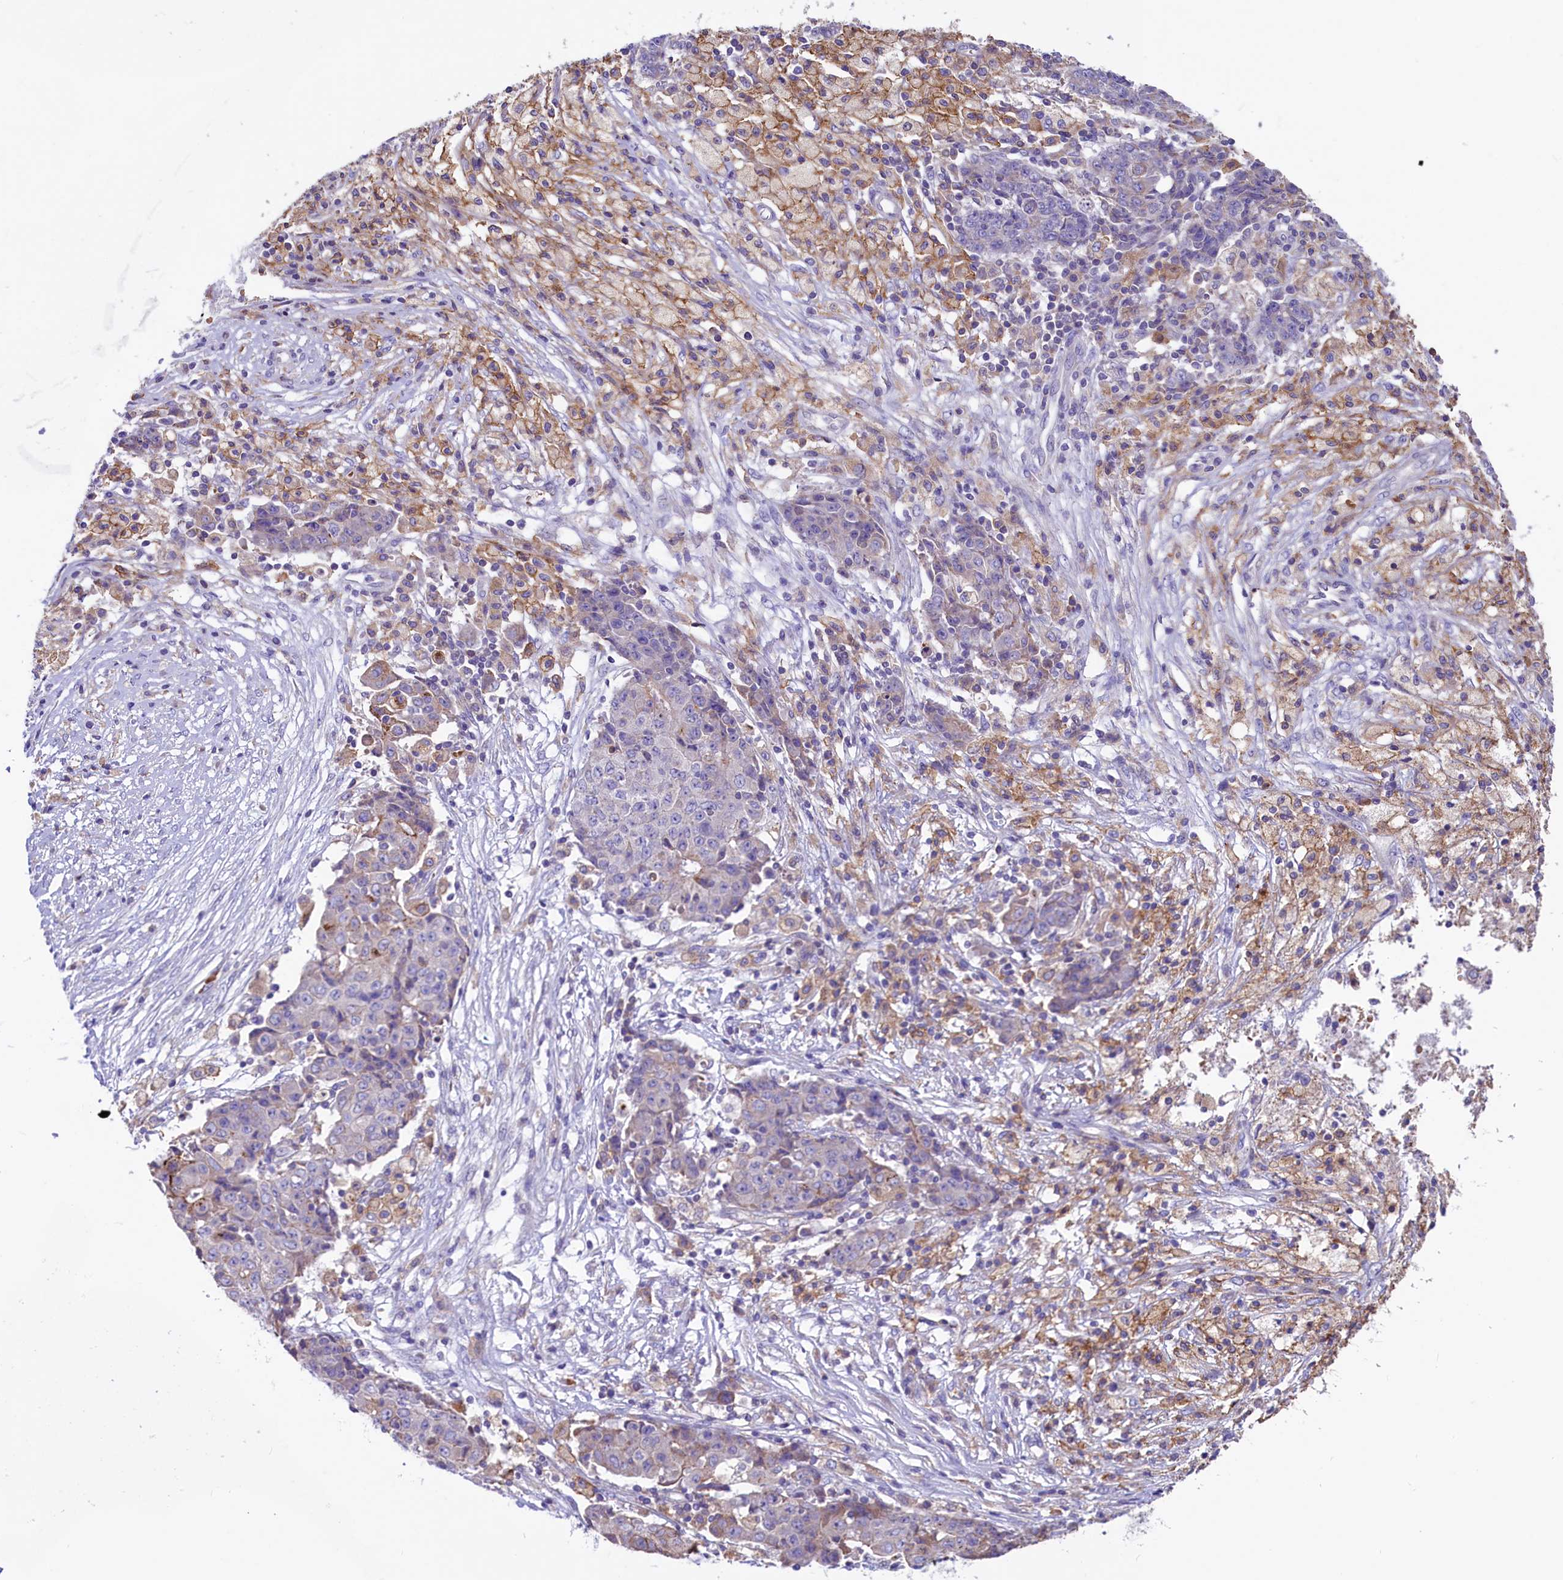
{"staining": {"intensity": "negative", "quantity": "none", "location": "none"}, "tissue": "ovarian cancer", "cell_type": "Tumor cells", "image_type": "cancer", "snomed": [{"axis": "morphology", "description": "Carcinoma, endometroid"}, {"axis": "topography", "description": "Ovary"}], "caption": "High magnification brightfield microscopy of ovarian cancer (endometroid carcinoma) stained with DAB (brown) and counterstained with hematoxylin (blue): tumor cells show no significant positivity.", "gene": "HPS6", "patient": {"sex": "female", "age": 42}}